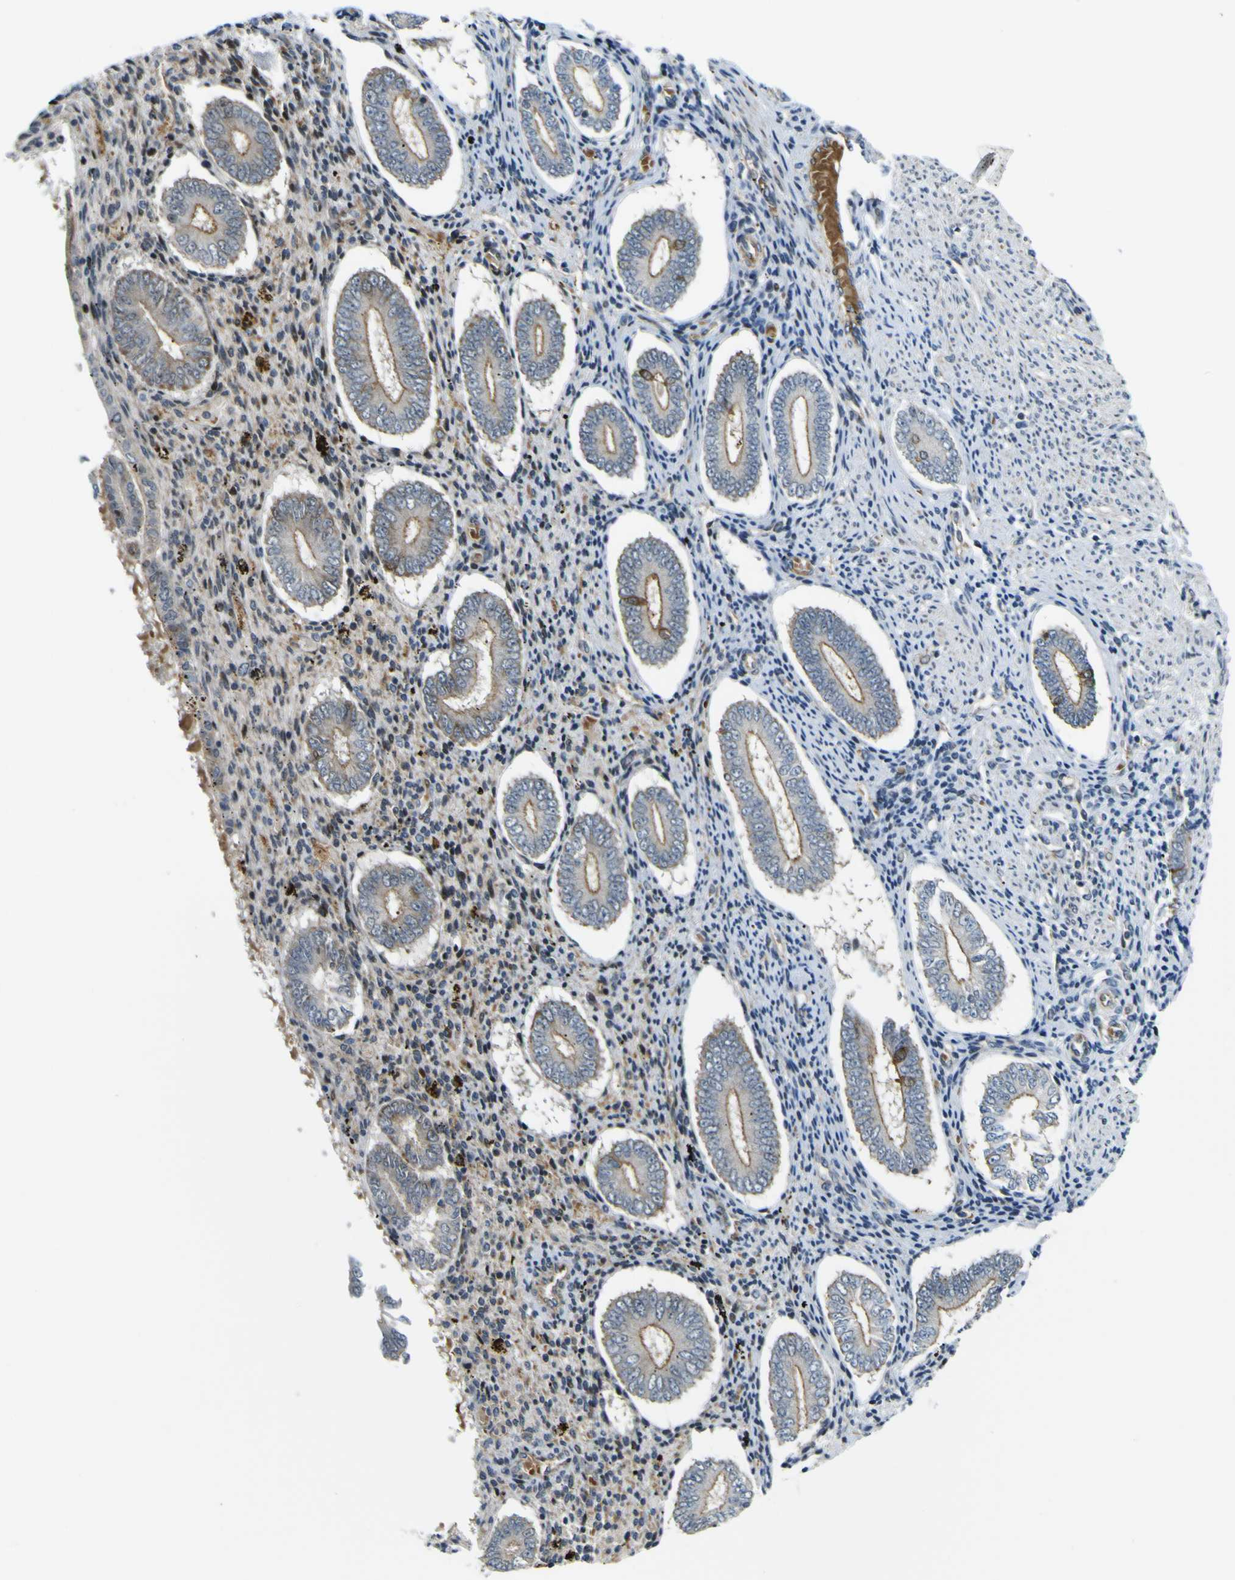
{"staining": {"intensity": "moderate", "quantity": "<25%", "location": "cytoplasmic/membranous"}, "tissue": "endometrium", "cell_type": "Cells in endometrial stroma", "image_type": "normal", "snomed": [{"axis": "morphology", "description": "Normal tissue, NOS"}, {"axis": "topography", "description": "Endometrium"}], "caption": "Protein expression analysis of unremarkable human endometrium reveals moderate cytoplasmic/membranous positivity in approximately <25% of cells in endometrial stroma. The staining was performed using DAB to visualize the protein expression in brown, while the nuclei were stained in blue with hematoxylin (Magnification: 20x).", "gene": "KDM7A", "patient": {"sex": "female", "age": 42}}